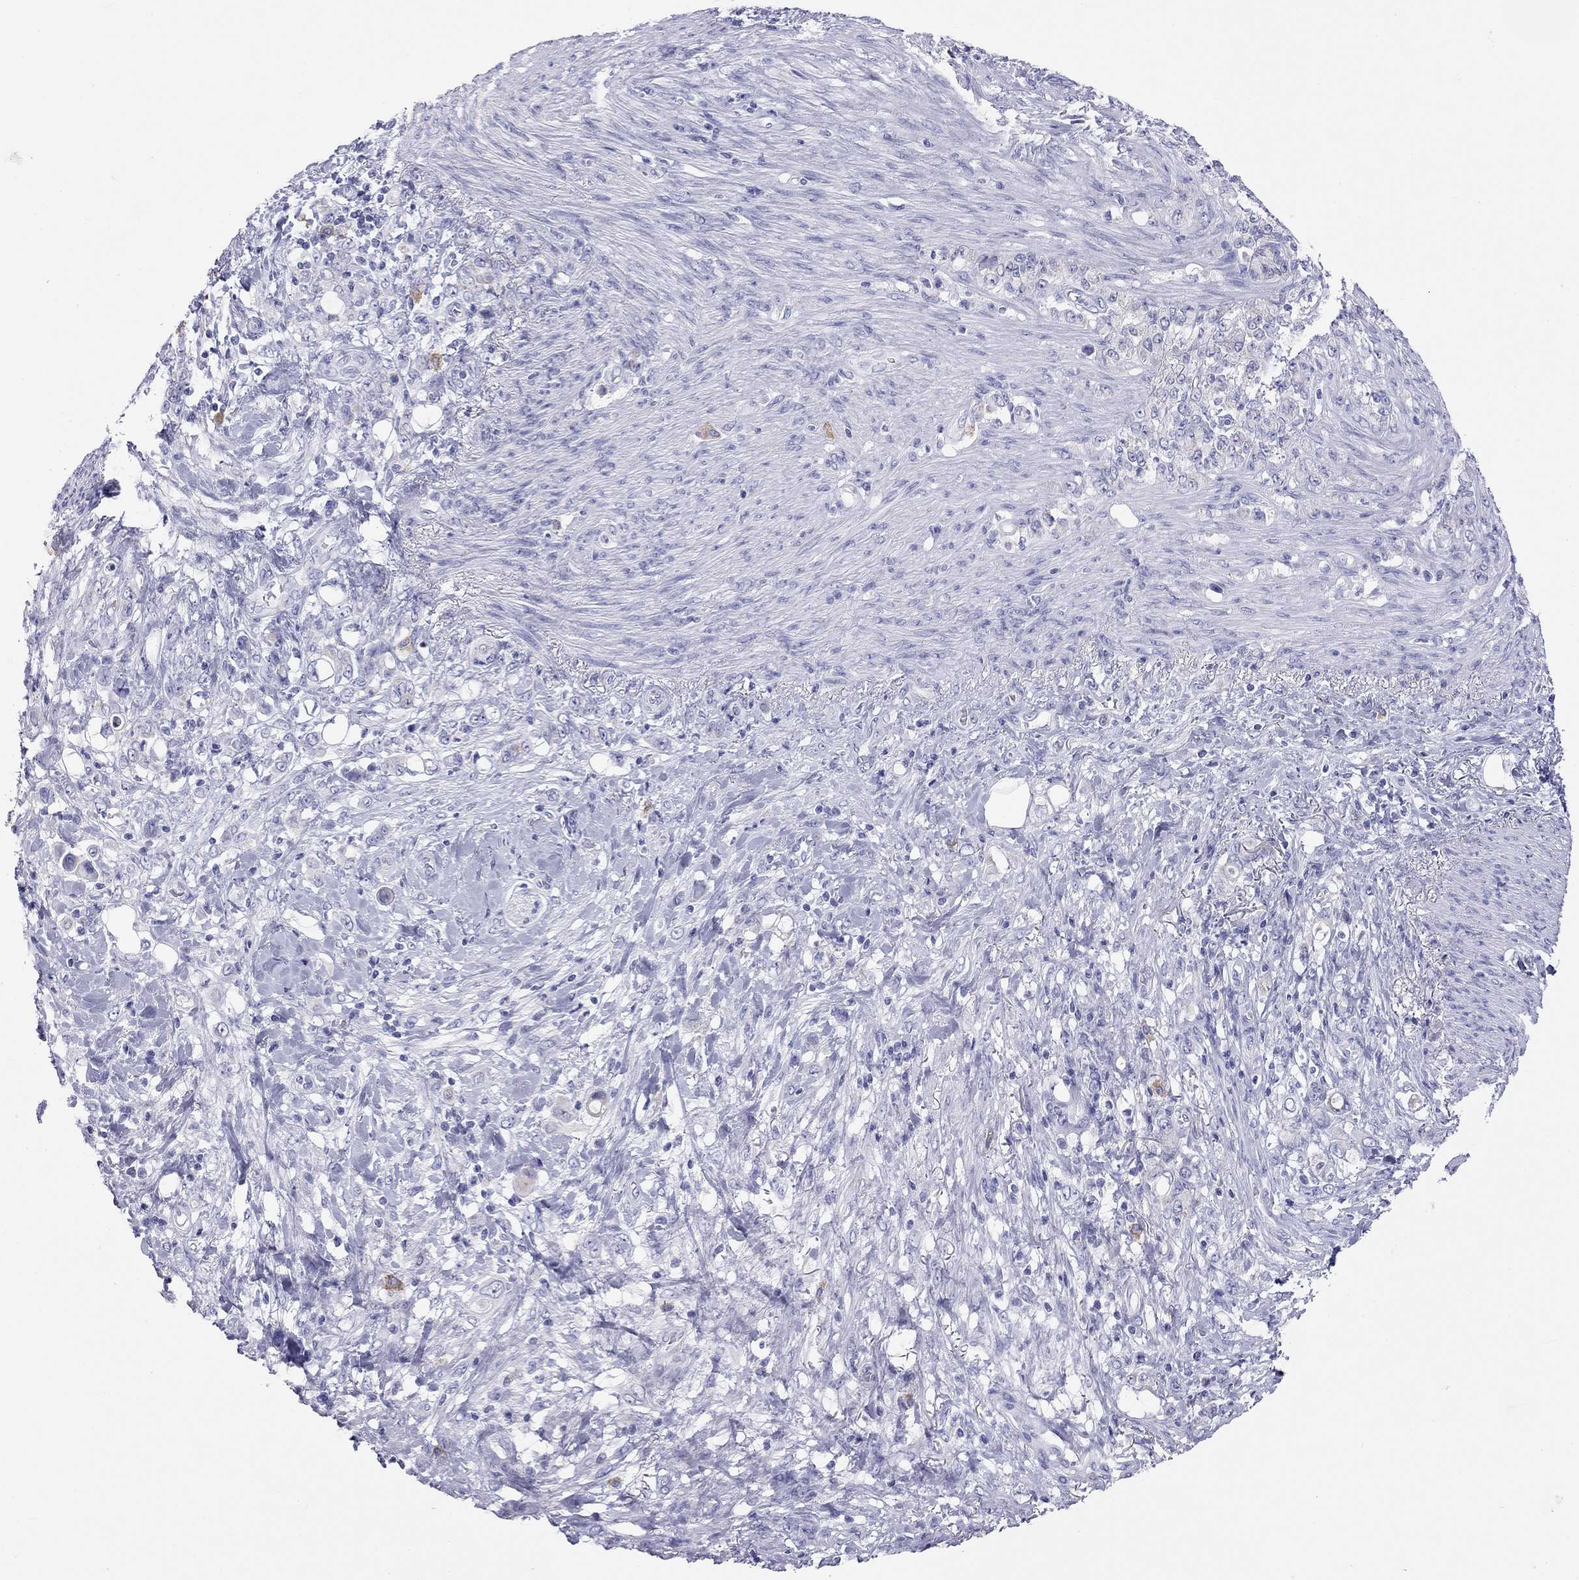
{"staining": {"intensity": "negative", "quantity": "none", "location": "none"}, "tissue": "stomach cancer", "cell_type": "Tumor cells", "image_type": "cancer", "snomed": [{"axis": "morphology", "description": "Adenocarcinoma, NOS"}, {"axis": "topography", "description": "Stomach"}], "caption": "IHC of human stomach cancer (adenocarcinoma) exhibits no staining in tumor cells. (DAB immunohistochemistry with hematoxylin counter stain).", "gene": "DPY19L2", "patient": {"sex": "female", "age": 79}}